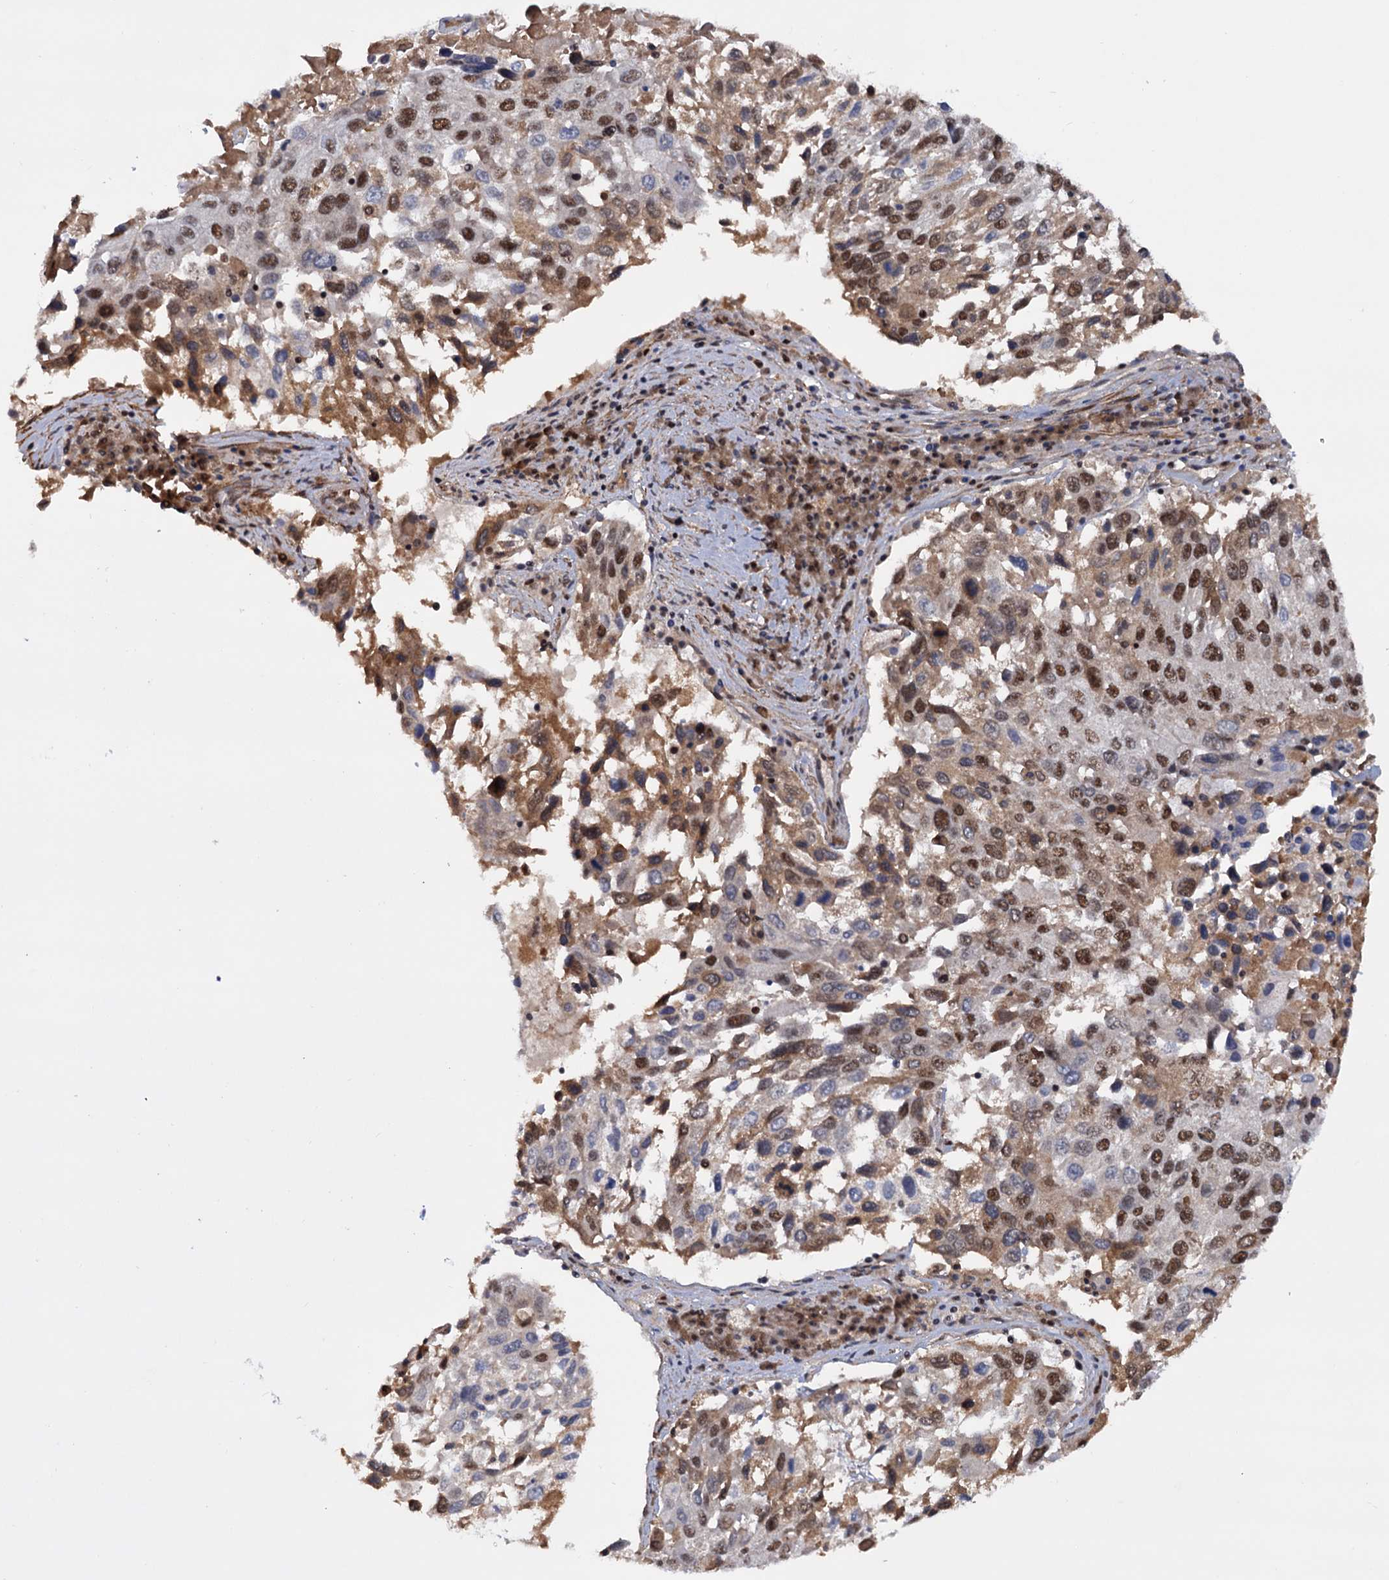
{"staining": {"intensity": "strong", "quantity": "25%-75%", "location": "cytoplasmic/membranous,nuclear"}, "tissue": "lung cancer", "cell_type": "Tumor cells", "image_type": "cancer", "snomed": [{"axis": "morphology", "description": "Squamous cell carcinoma, NOS"}, {"axis": "topography", "description": "Lung"}], "caption": "Brown immunohistochemical staining in lung cancer (squamous cell carcinoma) shows strong cytoplasmic/membranous and nuclear expression in about 25%-75% of tumor cells. (DAB IHC with brightfield microscopy, high magnification).", "gene": "TBC1D12", "patient": {"sex": "male", "age": 65}}